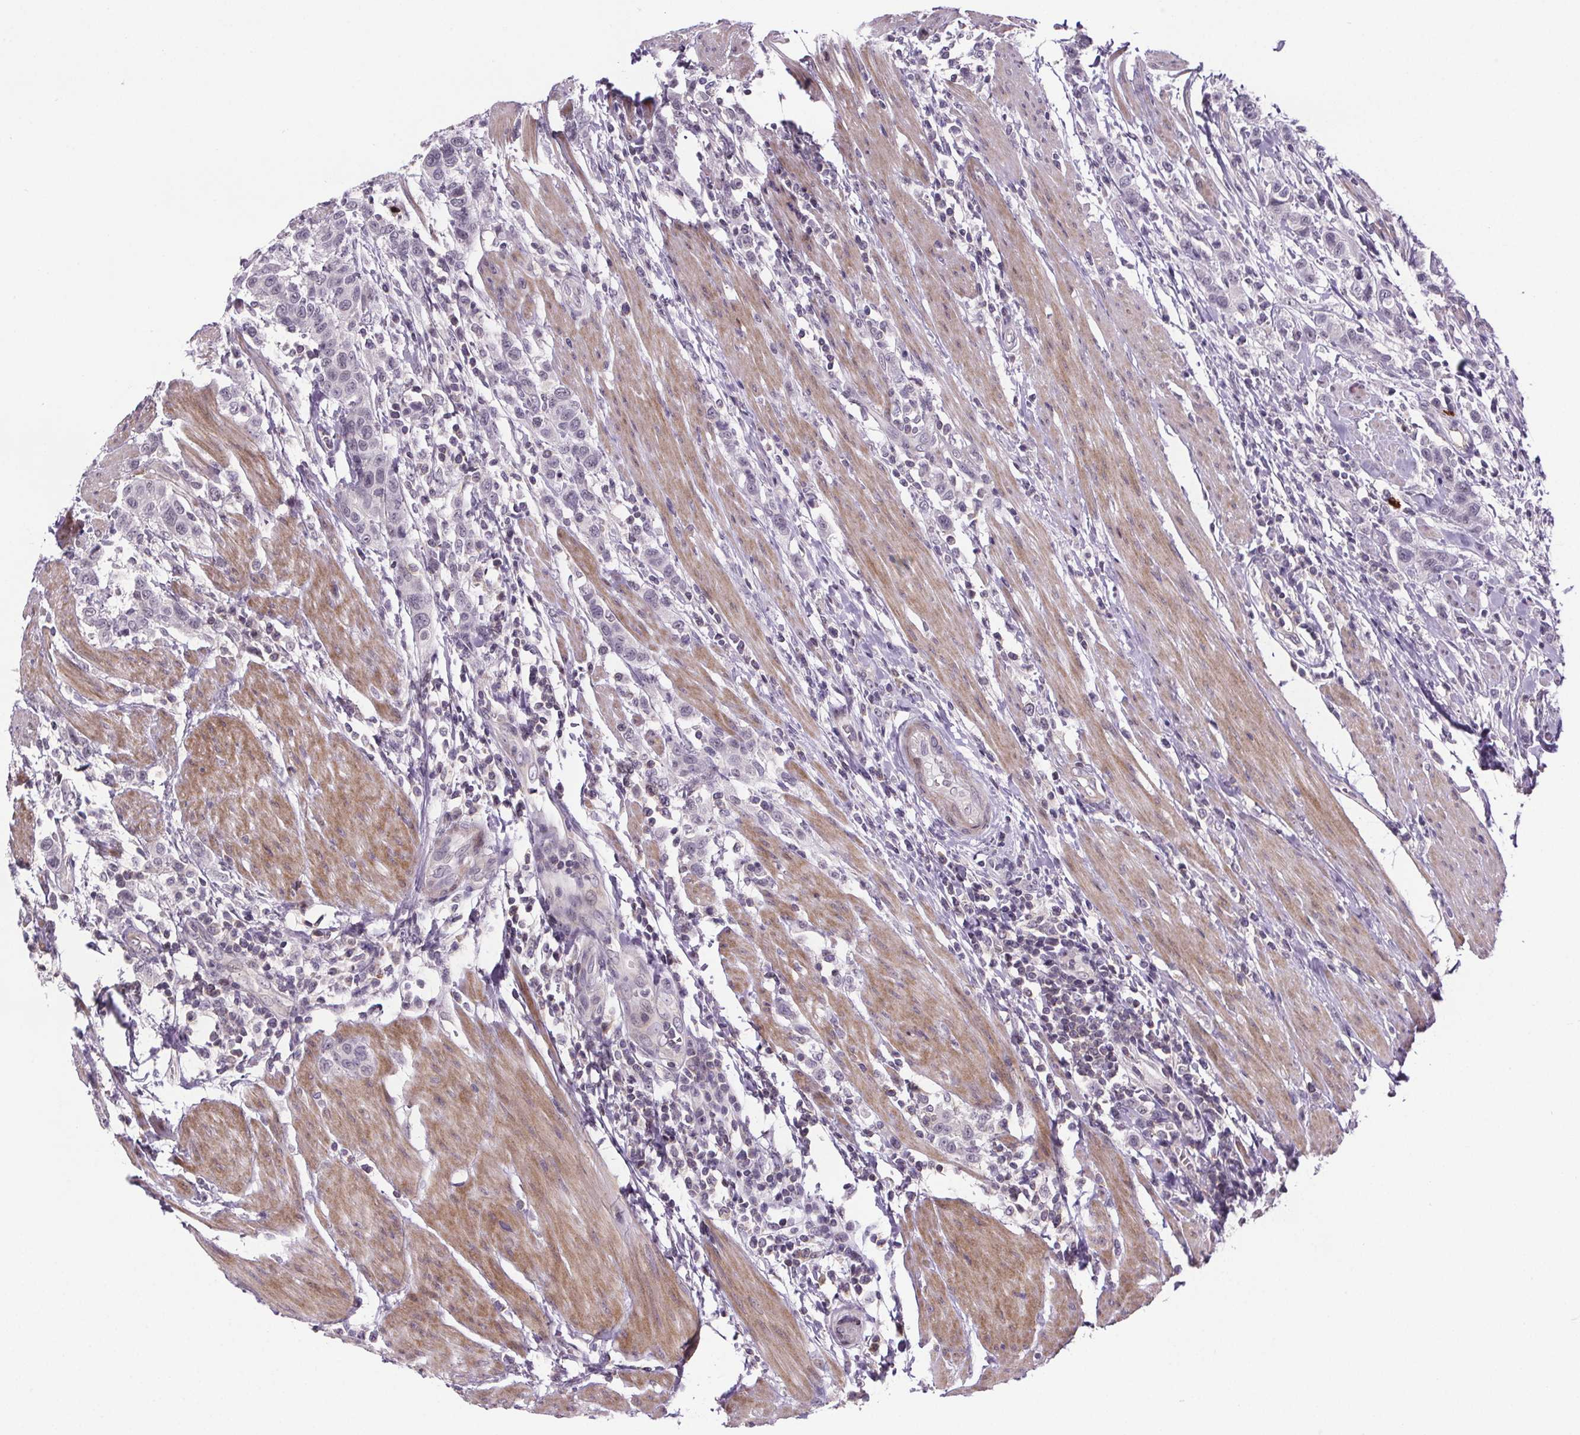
{"staining": {"intensity": "negative", "quantity": "none", "location": "none"}, "tissue": "urothelial cancer", "cell_type": "Tumor cells", "image_type": "cancer", "snomed": [{"axis": "morphology", "description": "Urothelial carcinoma, High grade"}, {"axis": "topography", "description": "Urinary bladder"}], "caption": "Immunohistochemistry (IHC) micrograph of urothelial cancer stained for a protein (brown), which exhibits no staining in tumor cells. (Stains: DAB (3,3'-diaminobenzidine) IHC with hematoxylin counter stain, Microscopy: brightfield microscopy at high magnification).", "gene": "TTC12", "patient": {"sex": "female", "age": 58}}